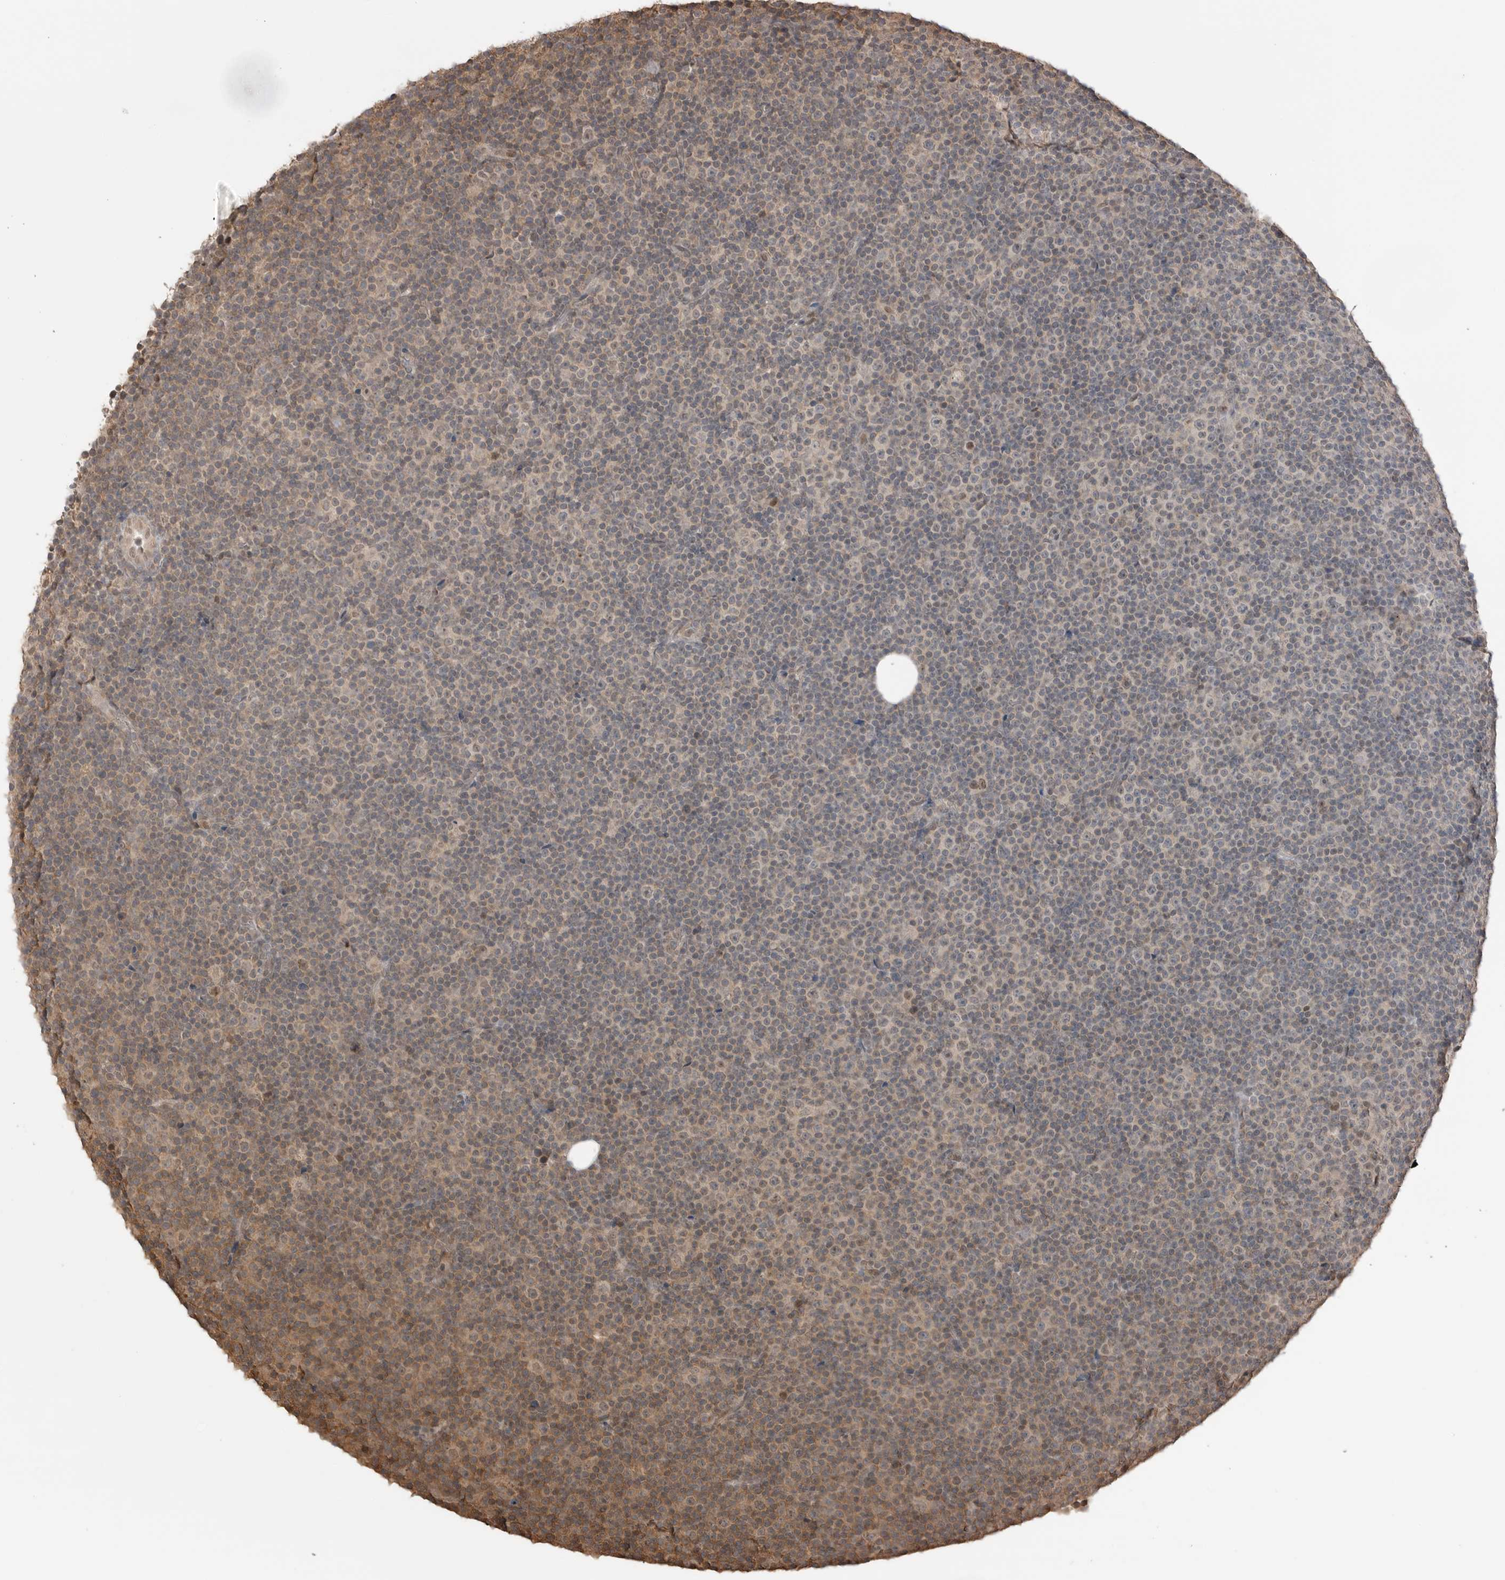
{"staining": {"intensity": "weak", "quantity": "<25%", "location": "nuclear"}, "tissue": "lymphoma", "cell_type": "Tumor cells", "image_type": "cancer", "snomed": [{"axis": "morphology", "description": "Malignant lymphoma, non-Hodgkin's type, Low grade"}, {"axis": "topography", "description": "Lymph node"}], "caption": "There is no significant staining in tumor cells of lymphoma.", "gene": "PEAK1", "patient": {"sex": "female", "age": 67}}